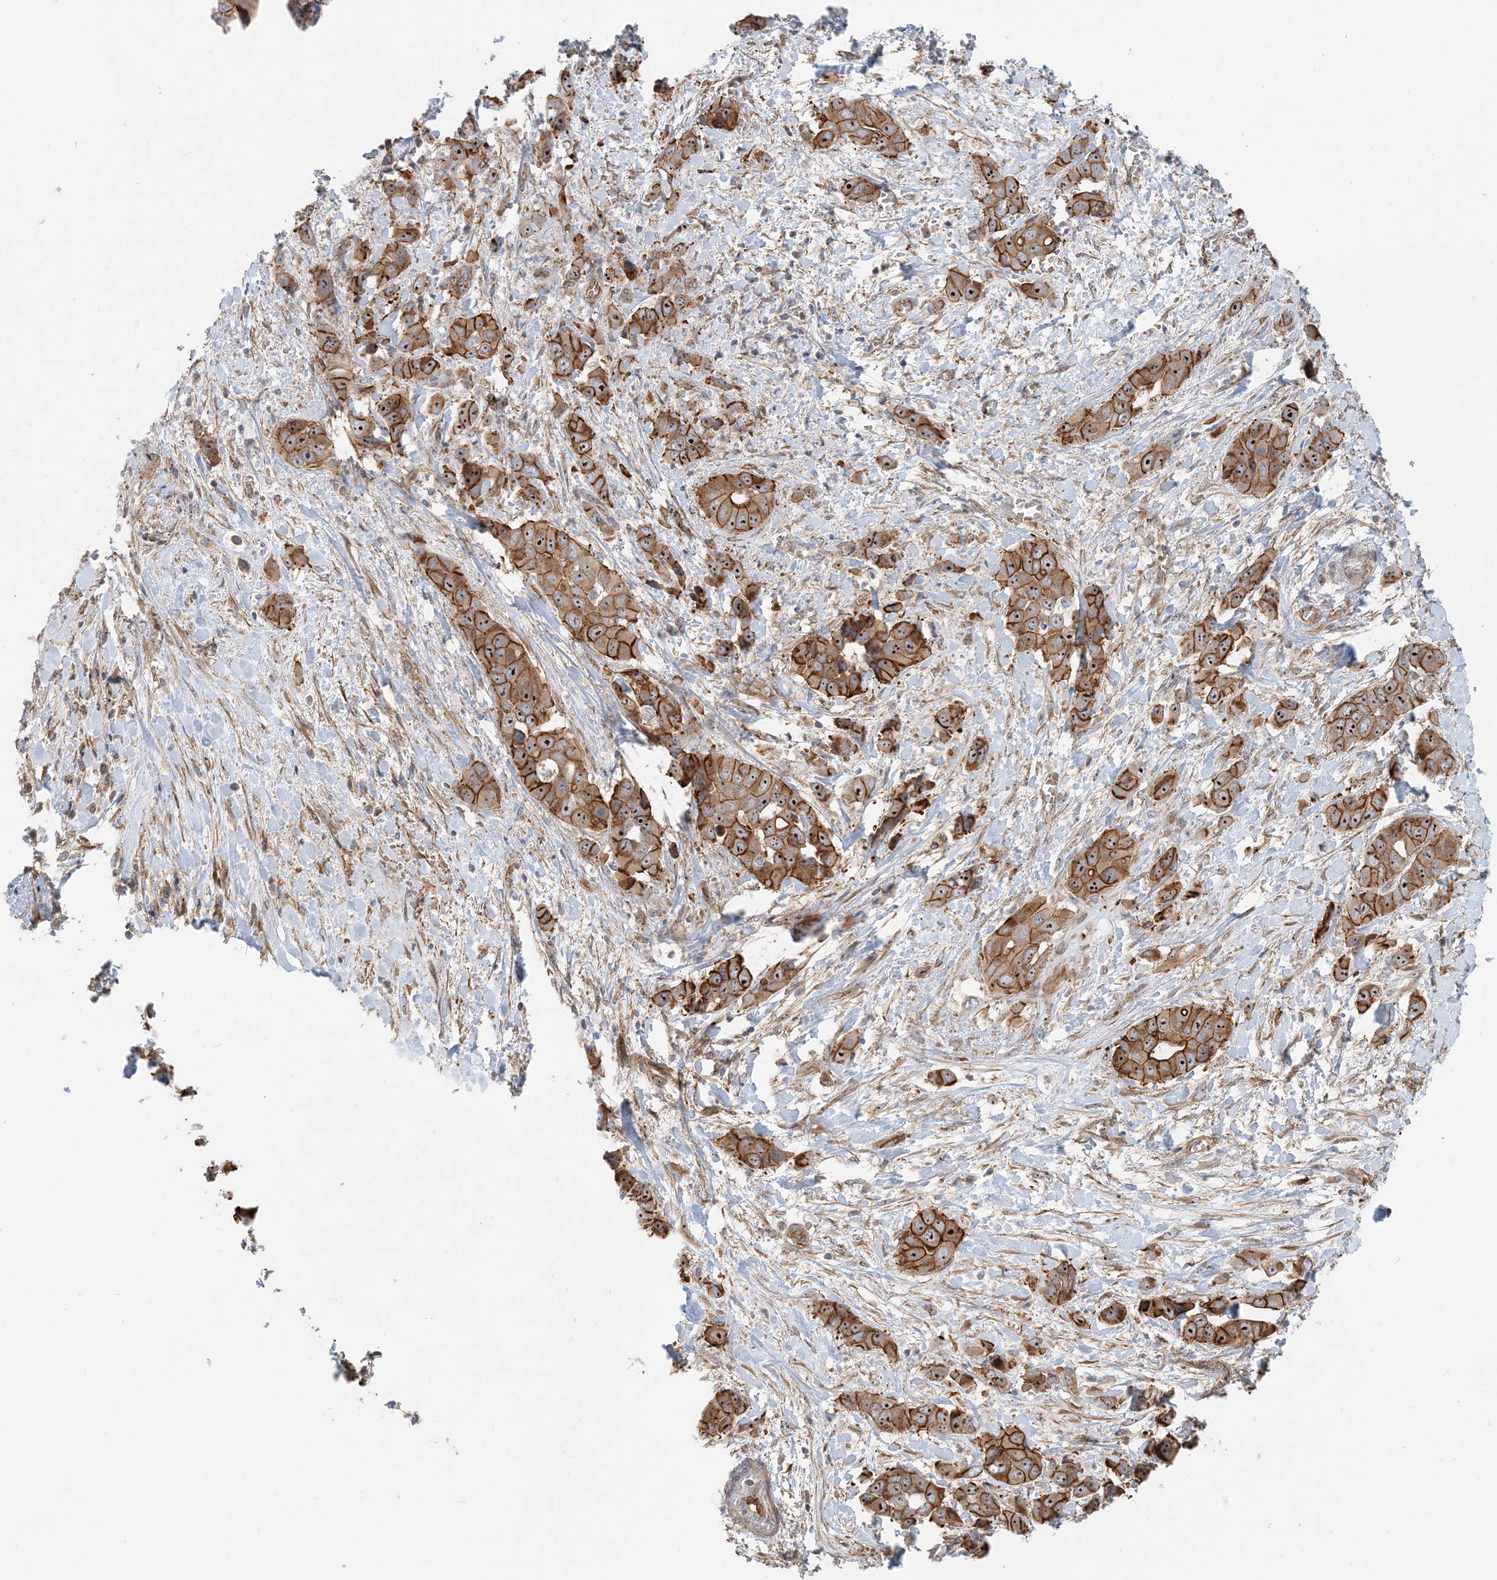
{"staining": {"intensity": "strong", "quantity": ">75%", "location": "cytoplasmic/membranous,nuclear"}, "tissue": "liver cancer", "cell_type": "Tumor cells", "image_type": "cancer", "snomed": [{"axis": "morphology", "description": "Cholangiocarcinoma"}, {"axis": "topography", "description": "Liver"}], "caption": "Immunohistochemical staining of human liver cancer (cholangiocarcinoma) shows high levels of strong cytoplasmic/membranous and nuclear protein expression in approximately >75% of tumor cells.", "gene": "MYL5", "patient": {"sex": "female", "age": 52}}